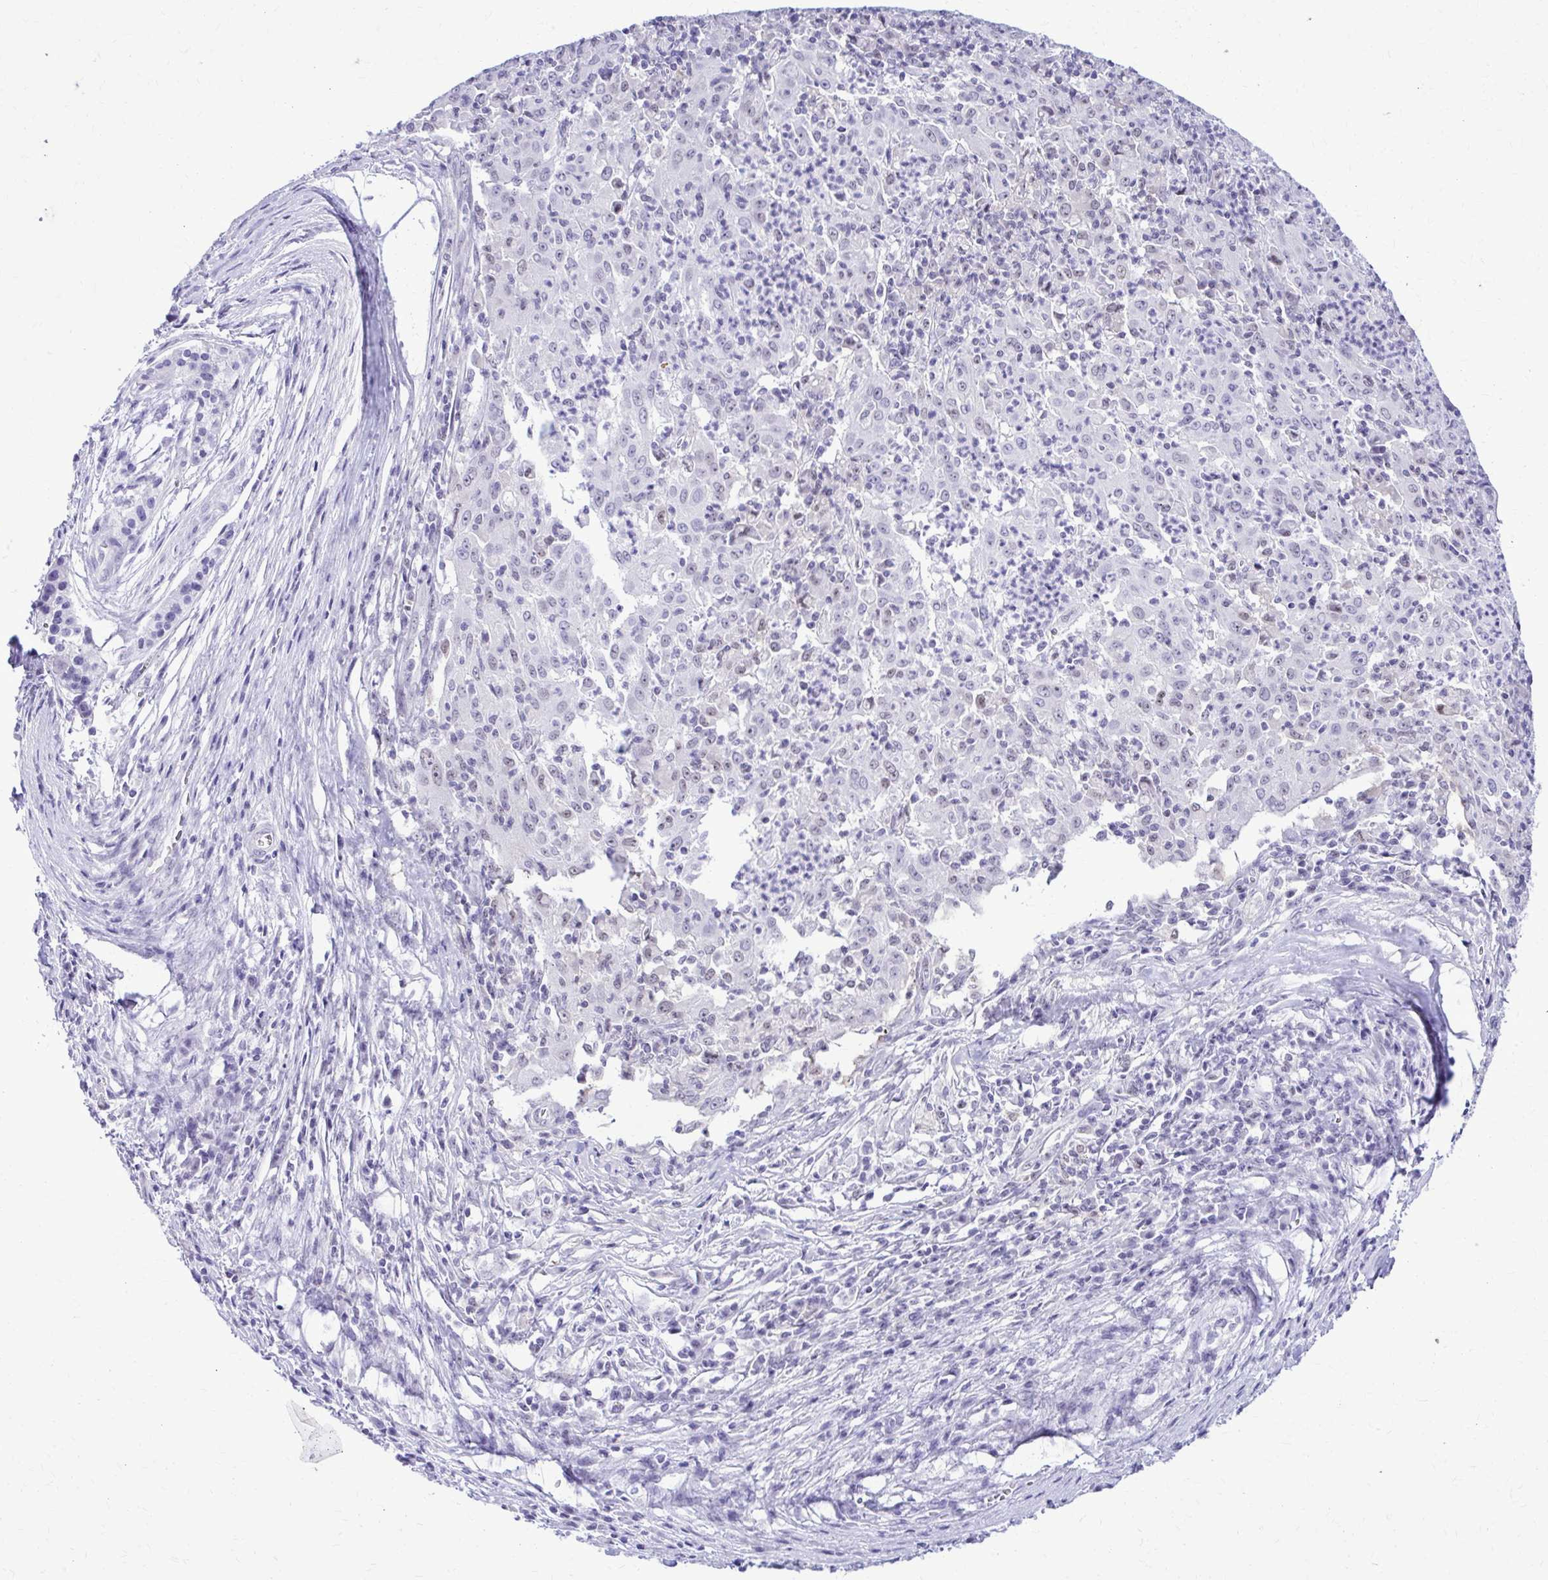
{"staining": {"intensity": "negative", "quantity": "none", "location": "none"}, "tissue": "pancreatic cancer", "cell_type": "Tumor cells", "image_type": "cancer", "snomed": [{"axis": "morphology", "description": "Adenocarcinoma, NOS"}, {"axis": "topography", "description": "Pancreas"}], "caption": "This is an immunohistochemistry (IHC) histopathology image of adenocarcinoma (pancreatic). There is no positivity in tumor cells.", "gene": "RASL11B", "patient": {"sex": "male", "age": 63}}